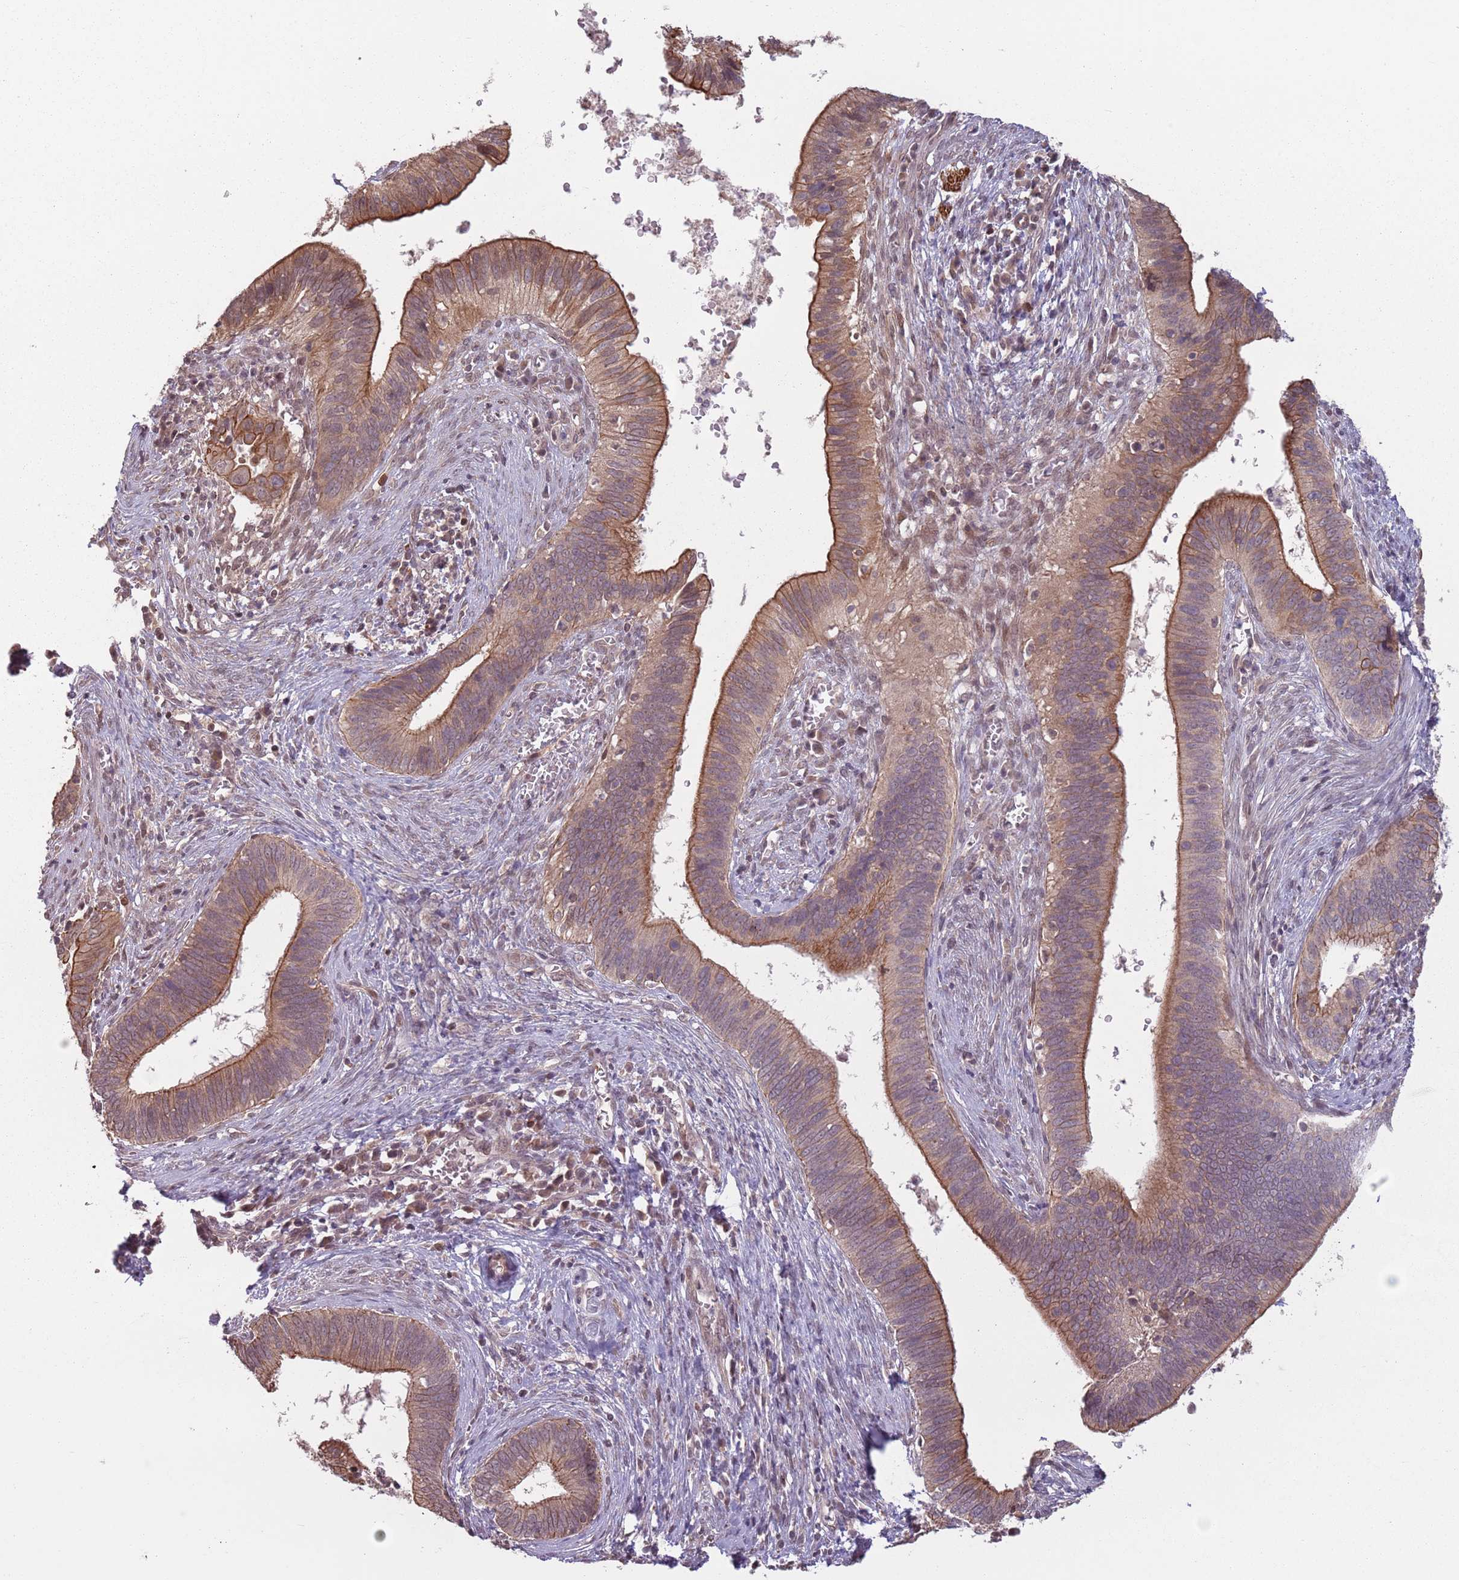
{"staining": {"intensity": "moderate", "quantity": ">75%", "location": "cytoplasmic/membranous"}, "tissue": "cervical cancer", "cell_type": "Tumor cells", "image_type": "cancer", "snomed": [{"axis": "morphology", "description": "Adenocarcinoma, NOS"}, {"axis": "topography", "description": "Cervix"}], "caption": "Brown immunohistochemical staining in cervical adenocarcinoma shows moderate cytoplasmic/membranous expression in approximately >75% of tumor cells. (Stains: DAB in brown, nuclei in blue, Microscopy: brightfield microscopy at high magnification).", "gene": "CCDC154", "patient": {"sex": "female", "age": 42}}